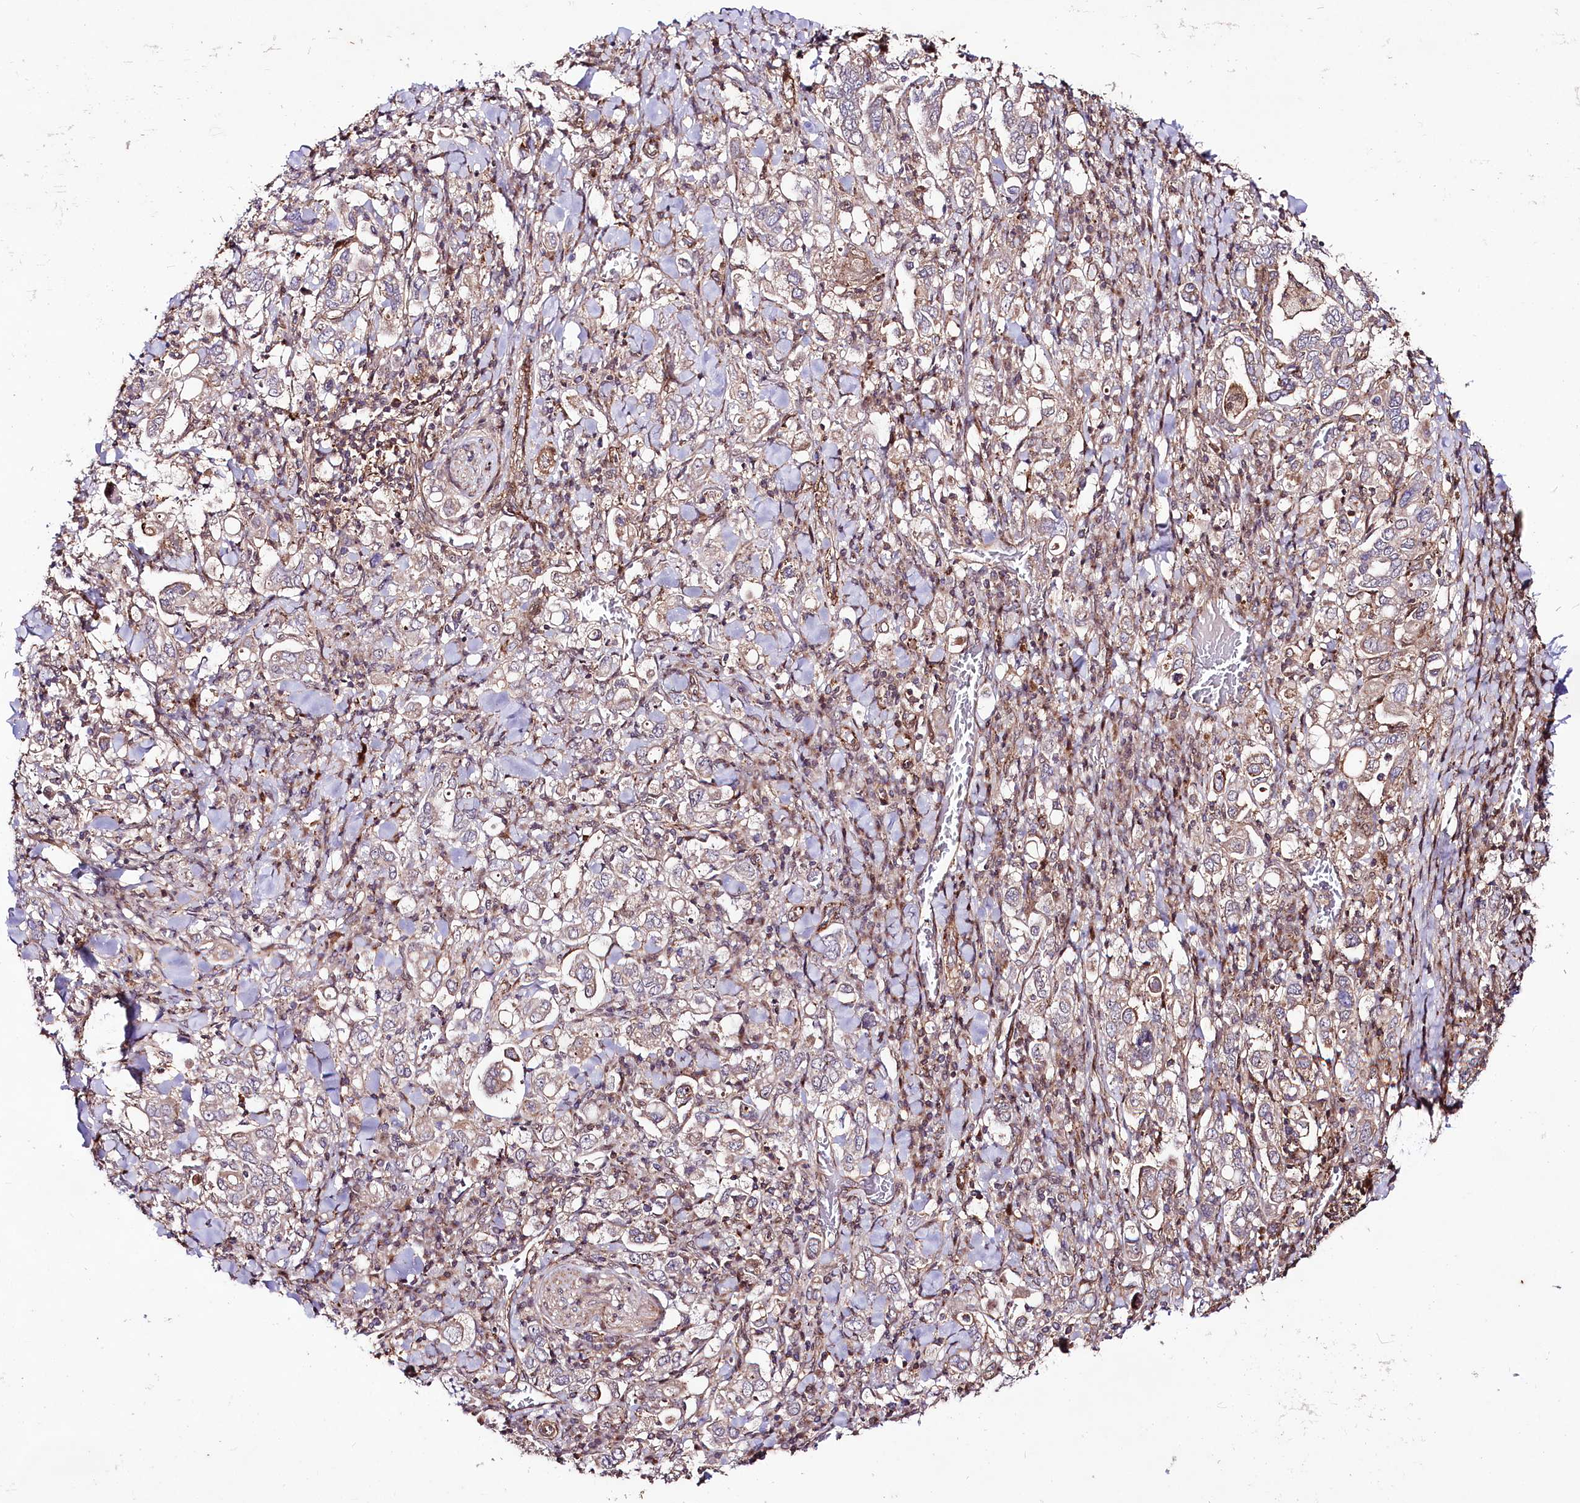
{"staining": {"intensity": "weak", "quantity": "<25%", "location": "cytoplasmic/membranous"}, "tissue": "stomach cancer", "cell_type": "Tumor cells", "image_type": "cancer", "snomed": [{"axis": "morphology", "description": "Adenocarcinoma, NOS"}, {"axis": "topography", "description": "Stomach, upper"}], "caption": "The histopathology image displays no staining of tumor cells in stomach cancer (adenocarcinoma).", "gene": "PHLDB1", "patient": {"sex": "male", "age": 62}}